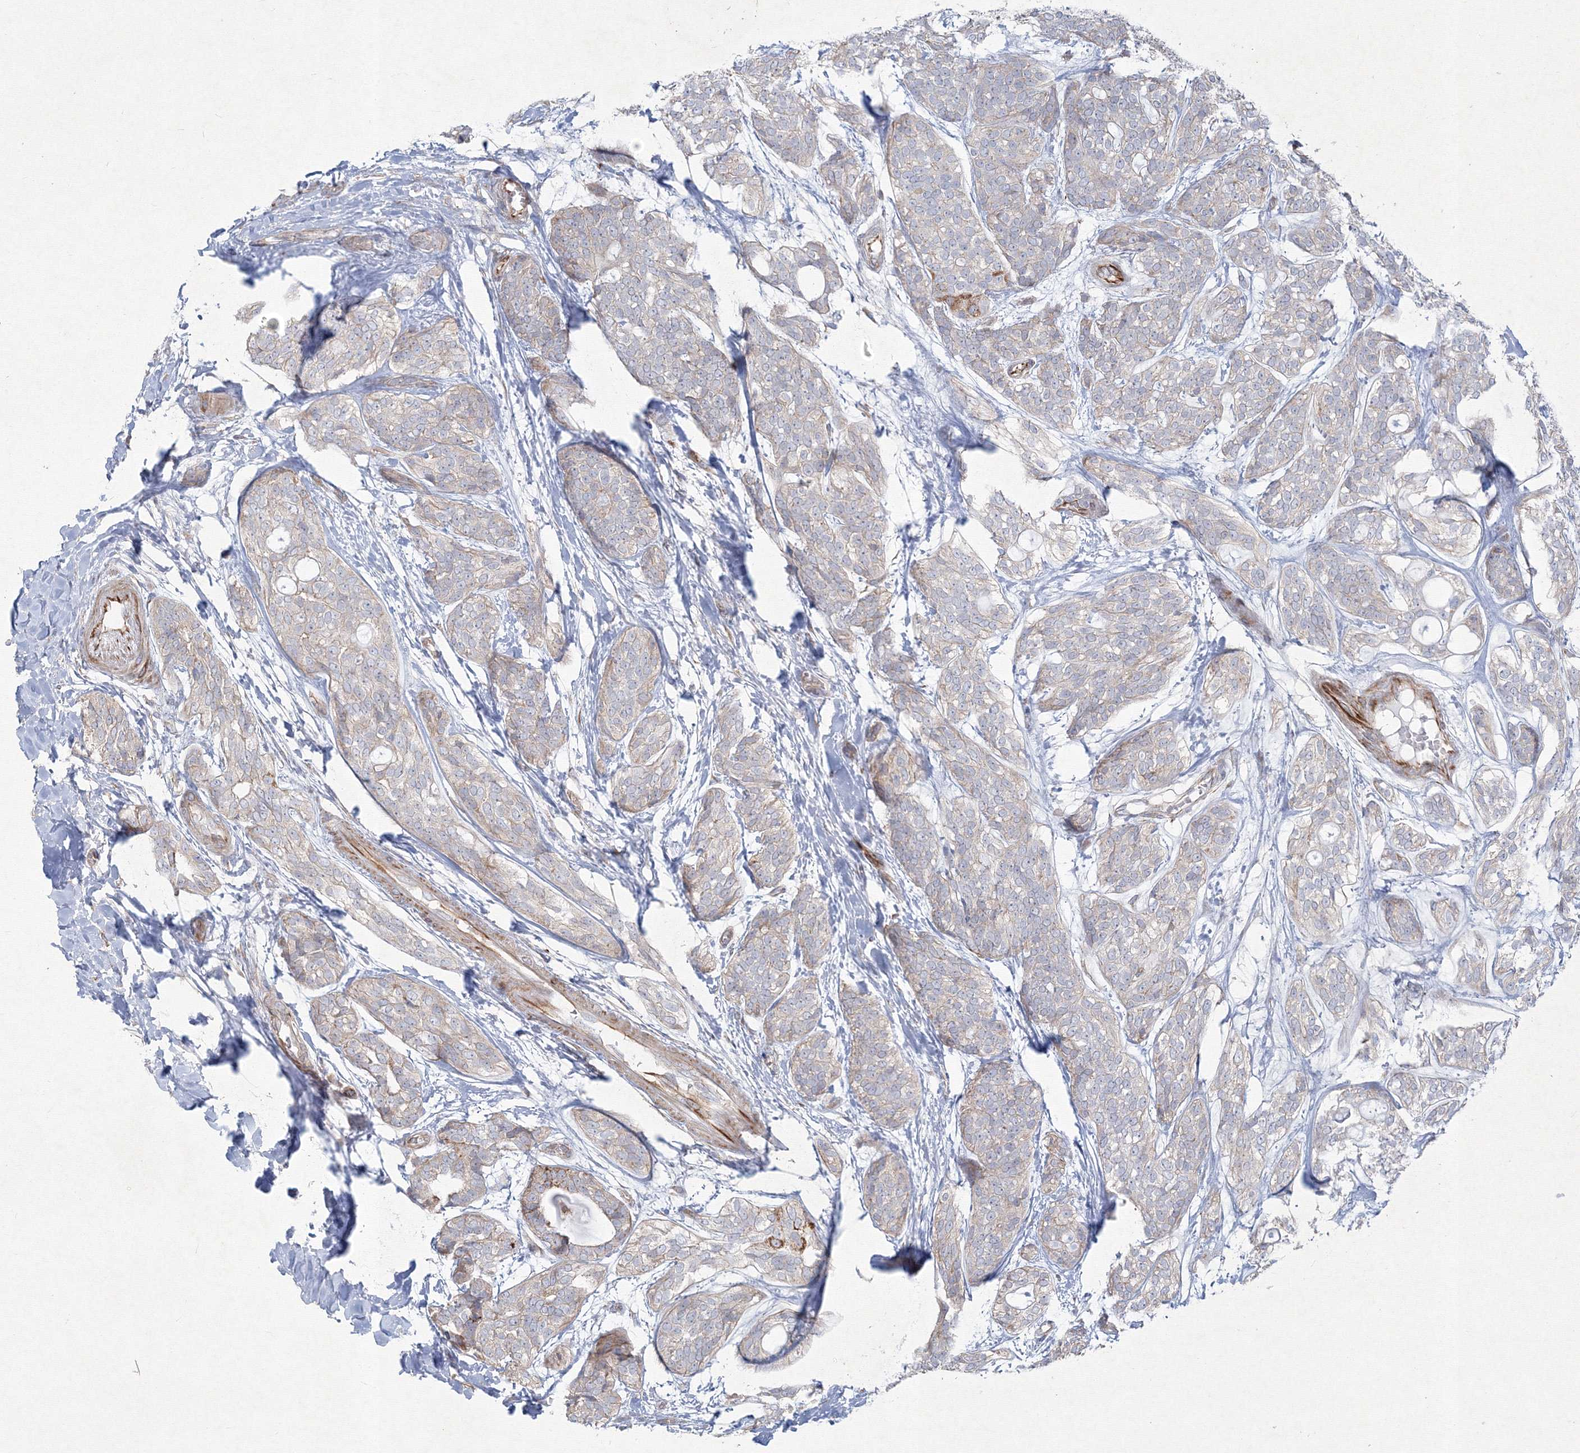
{"staining": {"intensity": "negative", "quantity": "none", "location": "none"}, "tissue": "head and neck cancer", "cell_type": "Tumor cells", "image_type": "cancer", "snomed": [{"axis": "morphology", "description": "Adenocarcinoma, NOS"}, {"axis": "topography", "description": "Head-Neck"}], "caption": "Immunohistochemistry micrograph of neoplastic tissue: human head and neck adenocarcinoma stained with DAB displays no significant protein positivity in tumor cells. Nuclei are stained in blue.", "gene": "WDR49", "patient": {"sex": "male", "age": 66}}